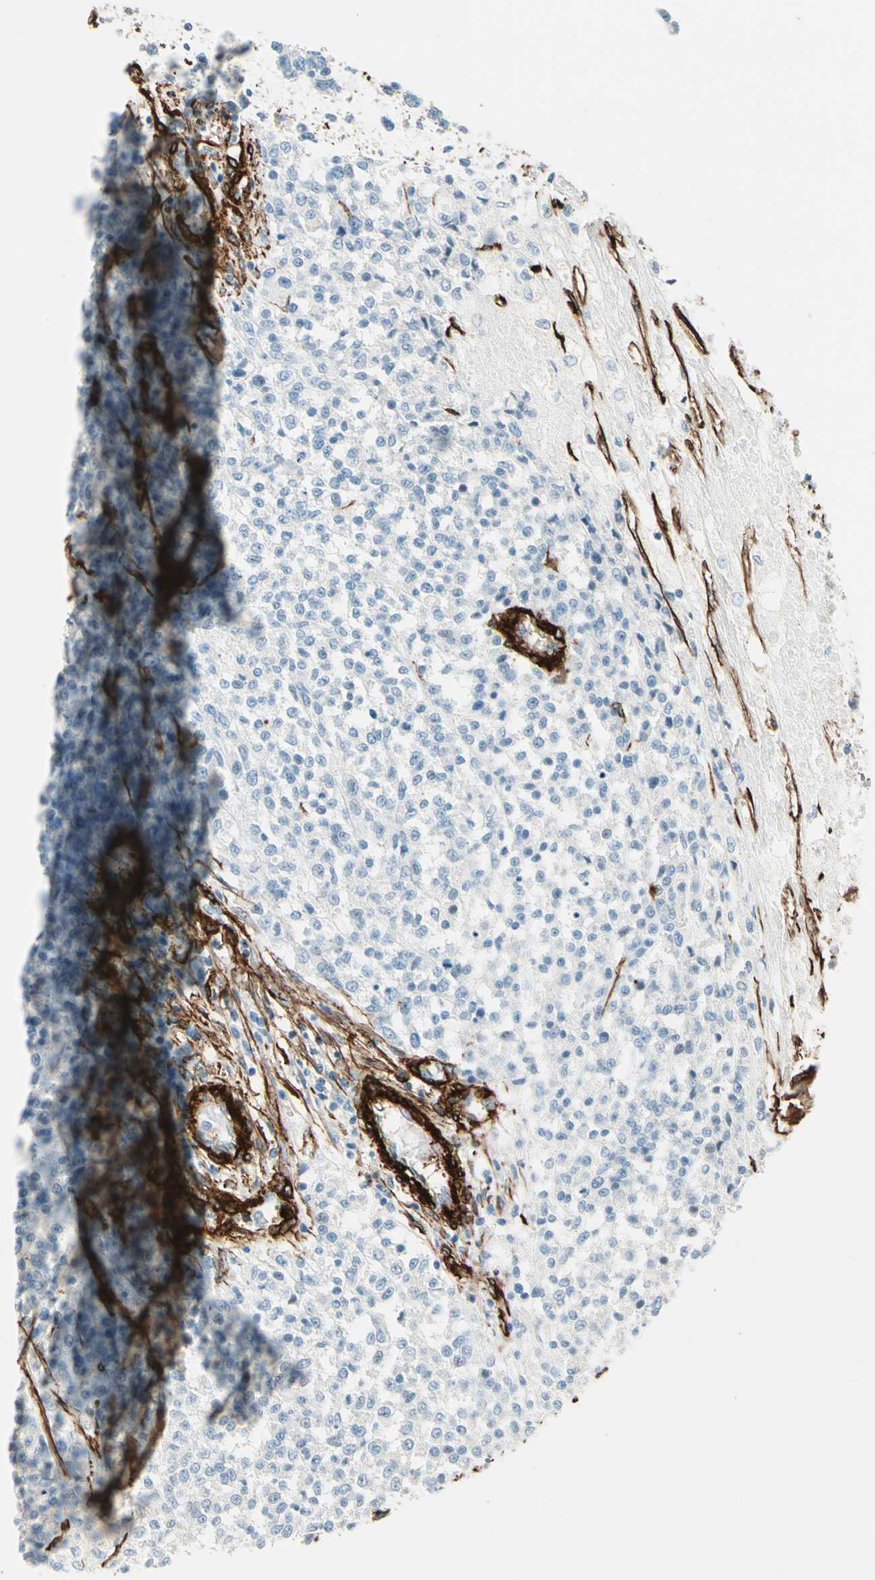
{"staining": {"intensity": "negative", "quantity": "none", "location": "none"}, "tissue": "testis cancer", "cell_type": "Tumor cells", "image_type": "cancer", "snomed": [{"axis": "morphology", "description": "Seminoma, NOS"}, {"axis": "topography", "description": "Testis"}], "caption": "This image is of seminoma (testis) stained with IHC to label a protein in brown with the nuclei are counter-stained blue. There is no staining in tumor cells.", "gene": "CALD1", "patient": {"sex": "male", "age": 59}}